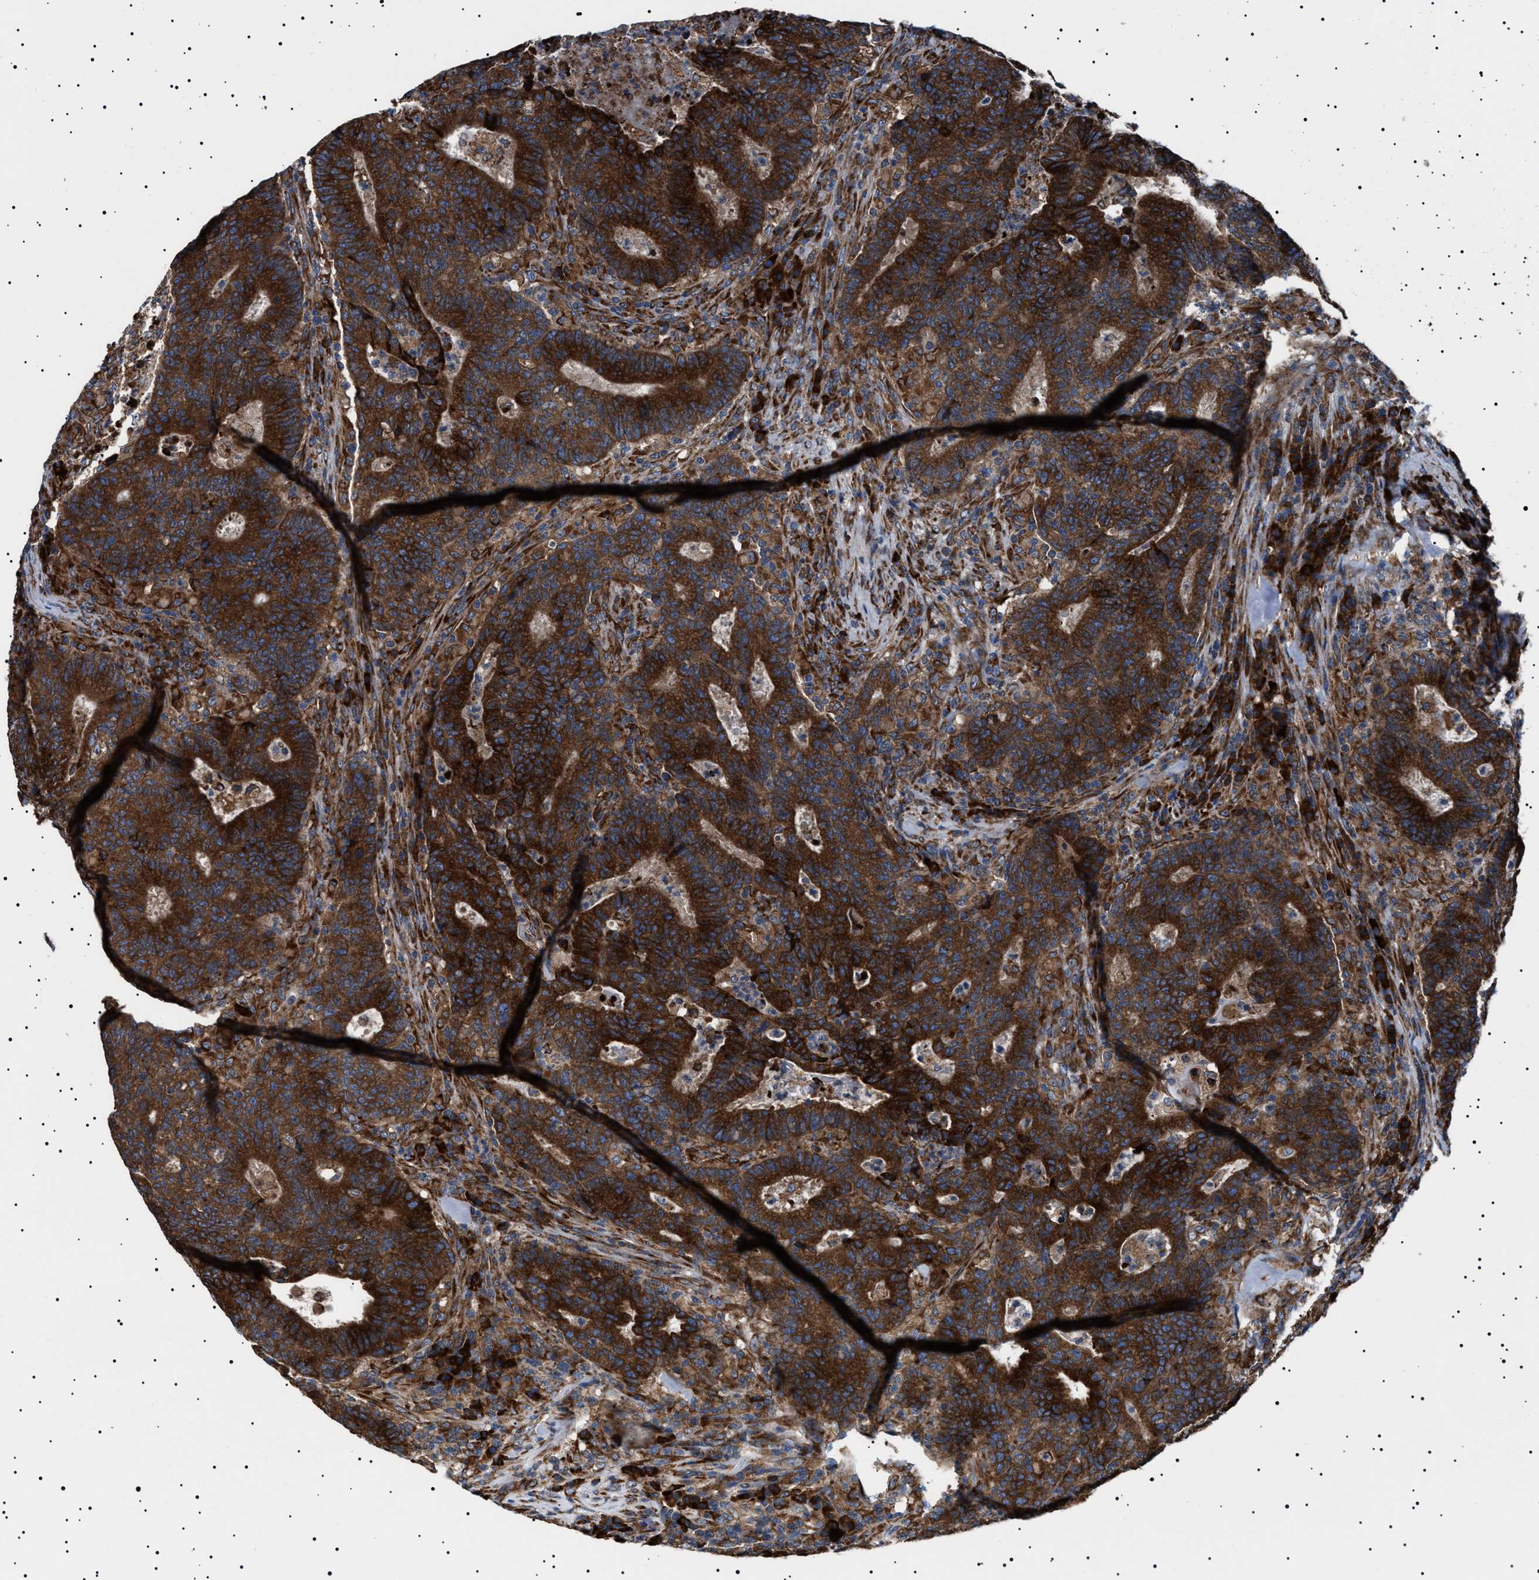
{"staining": {"intensity": "strong", "quantity": ">75%", "location": "cytoplasmic/membranous"}, "tissue": "colorectal cancer", "cell_type": "Tumor cells", "image_type": "cancer", "snomed": [{"axis": "morphology", "description": "Adenocarcinoma, NOS"}, {"axis": "topography", "description": "Colon"}], "caption": "A histopathology image of adenocarcinoma (colorectal) stained for a protein exhibits strong cytoplasmic/membranous brown staining in tumor cells. (brown staining indicates protein expression, while blue staining denotes nuclei).", "gene": "TOP1MT", "patient": {"sex": "female", "age": 75}}